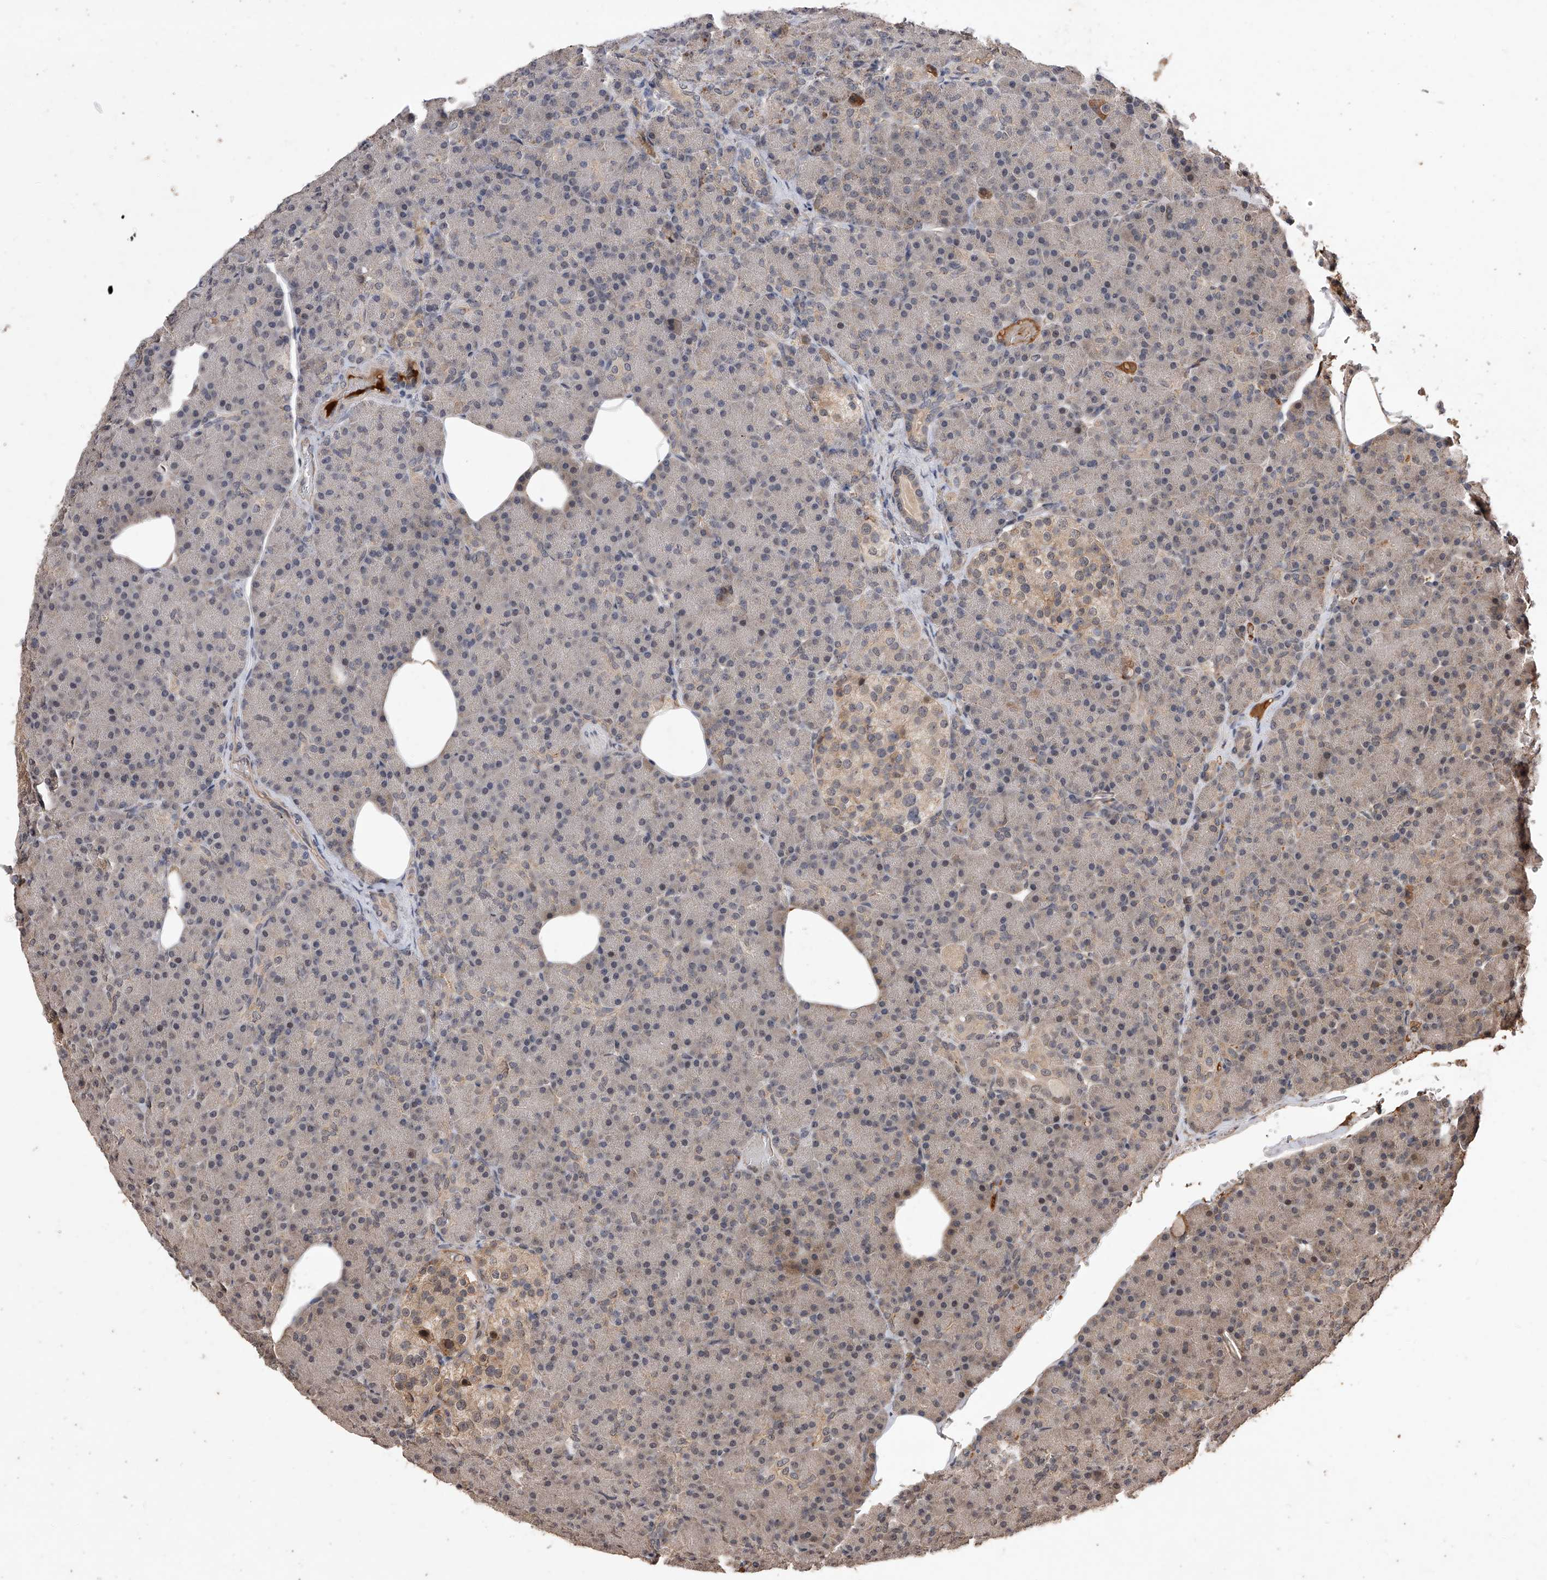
{"staining": {"intensity": "moderate", "quantity": "<25%", "location": "cytoplasmic/membranous,nuclear"}, "tissue": "pancreas", "cell_type": "Exocrine glandular cells", "image_type": "normal", "snomed": [{"axis": "morphology", "description": "Normal tissue, NOS"}, {"axis": "topography", "description": "Pancreas"}], "caption": "Pancreas stained with immunohistochemistry exhibits moderate cytoplasmic/membranous,nuclear positivity in approximately <25% of exocrine glandular cells.", "gene": "CFAP410", "patient": {"sex": "female", "age": 43}}